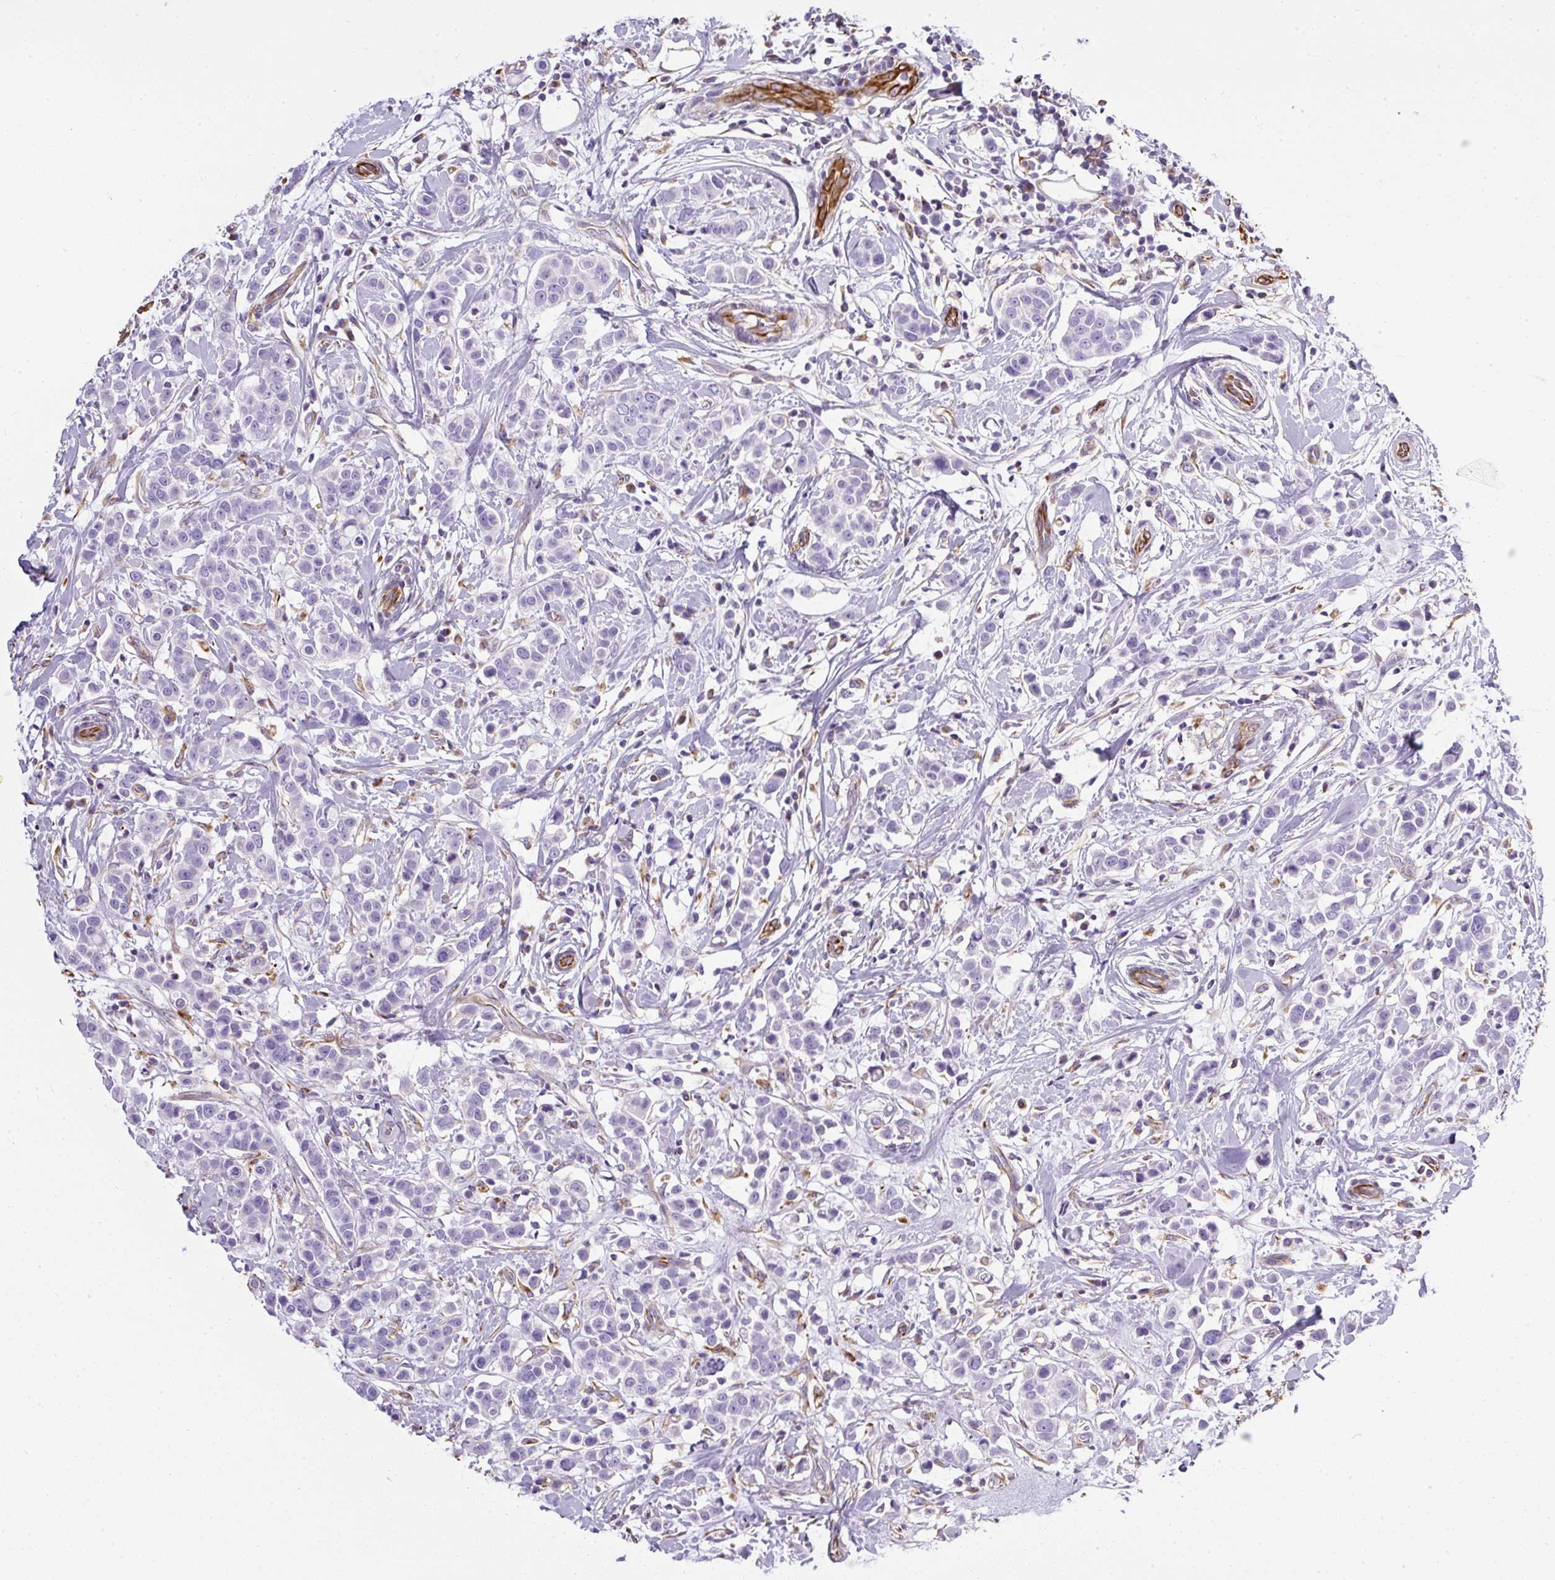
{"staining": {"intensity": "negative", "quantity": "none", "location": "none"}, "tissue": "breast cancer", "cell_type": "Tumor cells", "image_type": "cancer", "snomed": [{"axis": "morphology", "description": "Duct carcinoma"}, {"axis": "topography", "description": "Breast"}], "caption": "An immunohistochemistry micrograph of breast invasive ductal carcinoma is shown. There is no staining in tumor cells of breast invasive ductal carcinoma.", "gene": "PLS1", "patient": {"sex": "female", "age": 27}}